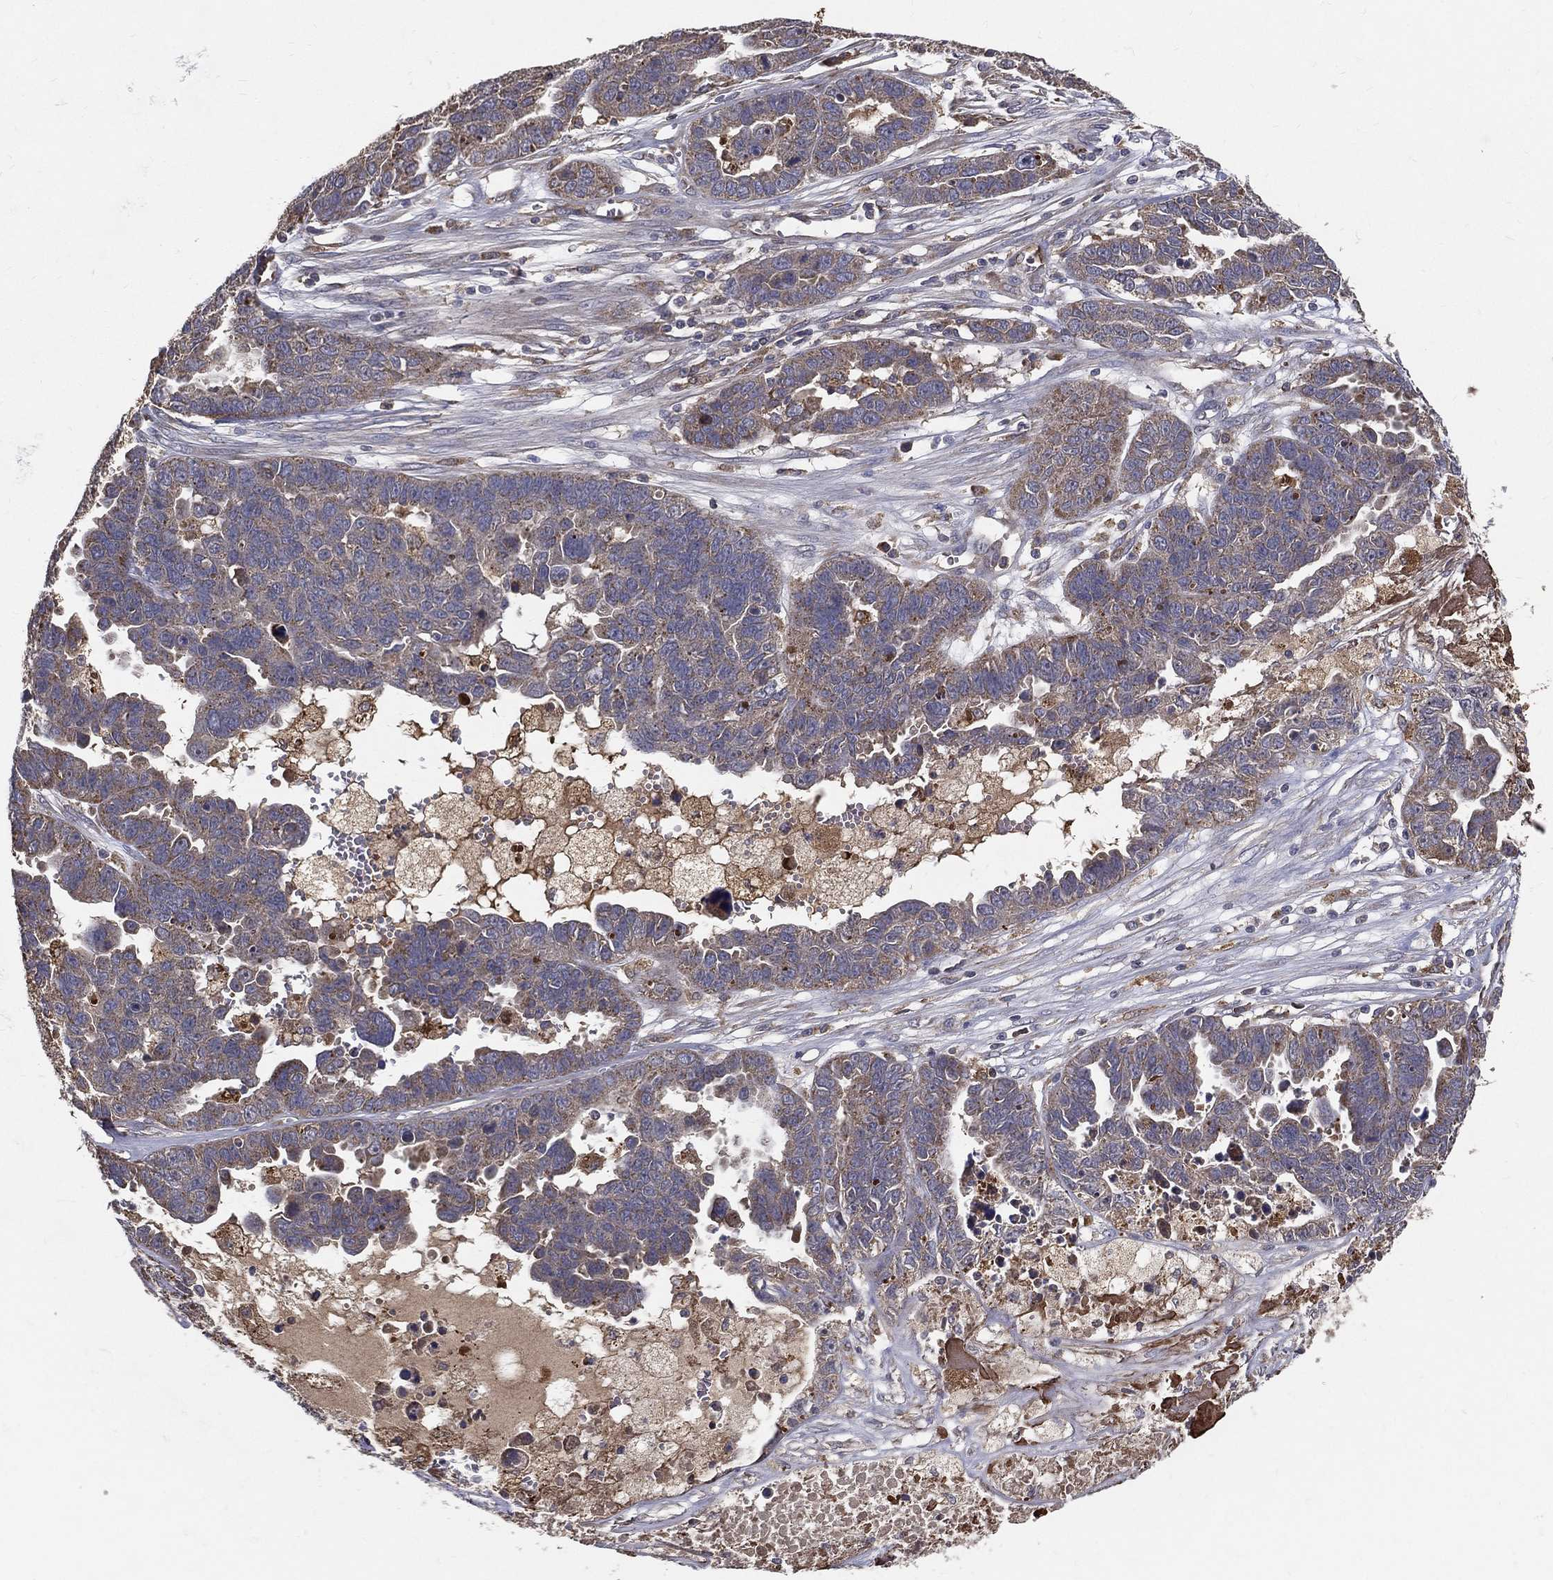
{"staining": {"intensity": "weak", "quantity": "<25%", "location": "cytoplasmic/membranous"}, "tissue": "ovarian cancer", "cell_type": "Tumor cells", "image_type": "cancer", "snomed": [{"axis": "morphology", "description": "Cystadenocarcinoma, serous, NOS"}, {"axis": "topography", "description": "Ovary"}], "caption": "Immunohistochemical staining of ovarian cancer exhibits no significant positivity in tumor cells.", "gene": "MT-ND1", "patient": {"sex": "female", "age": 87}}